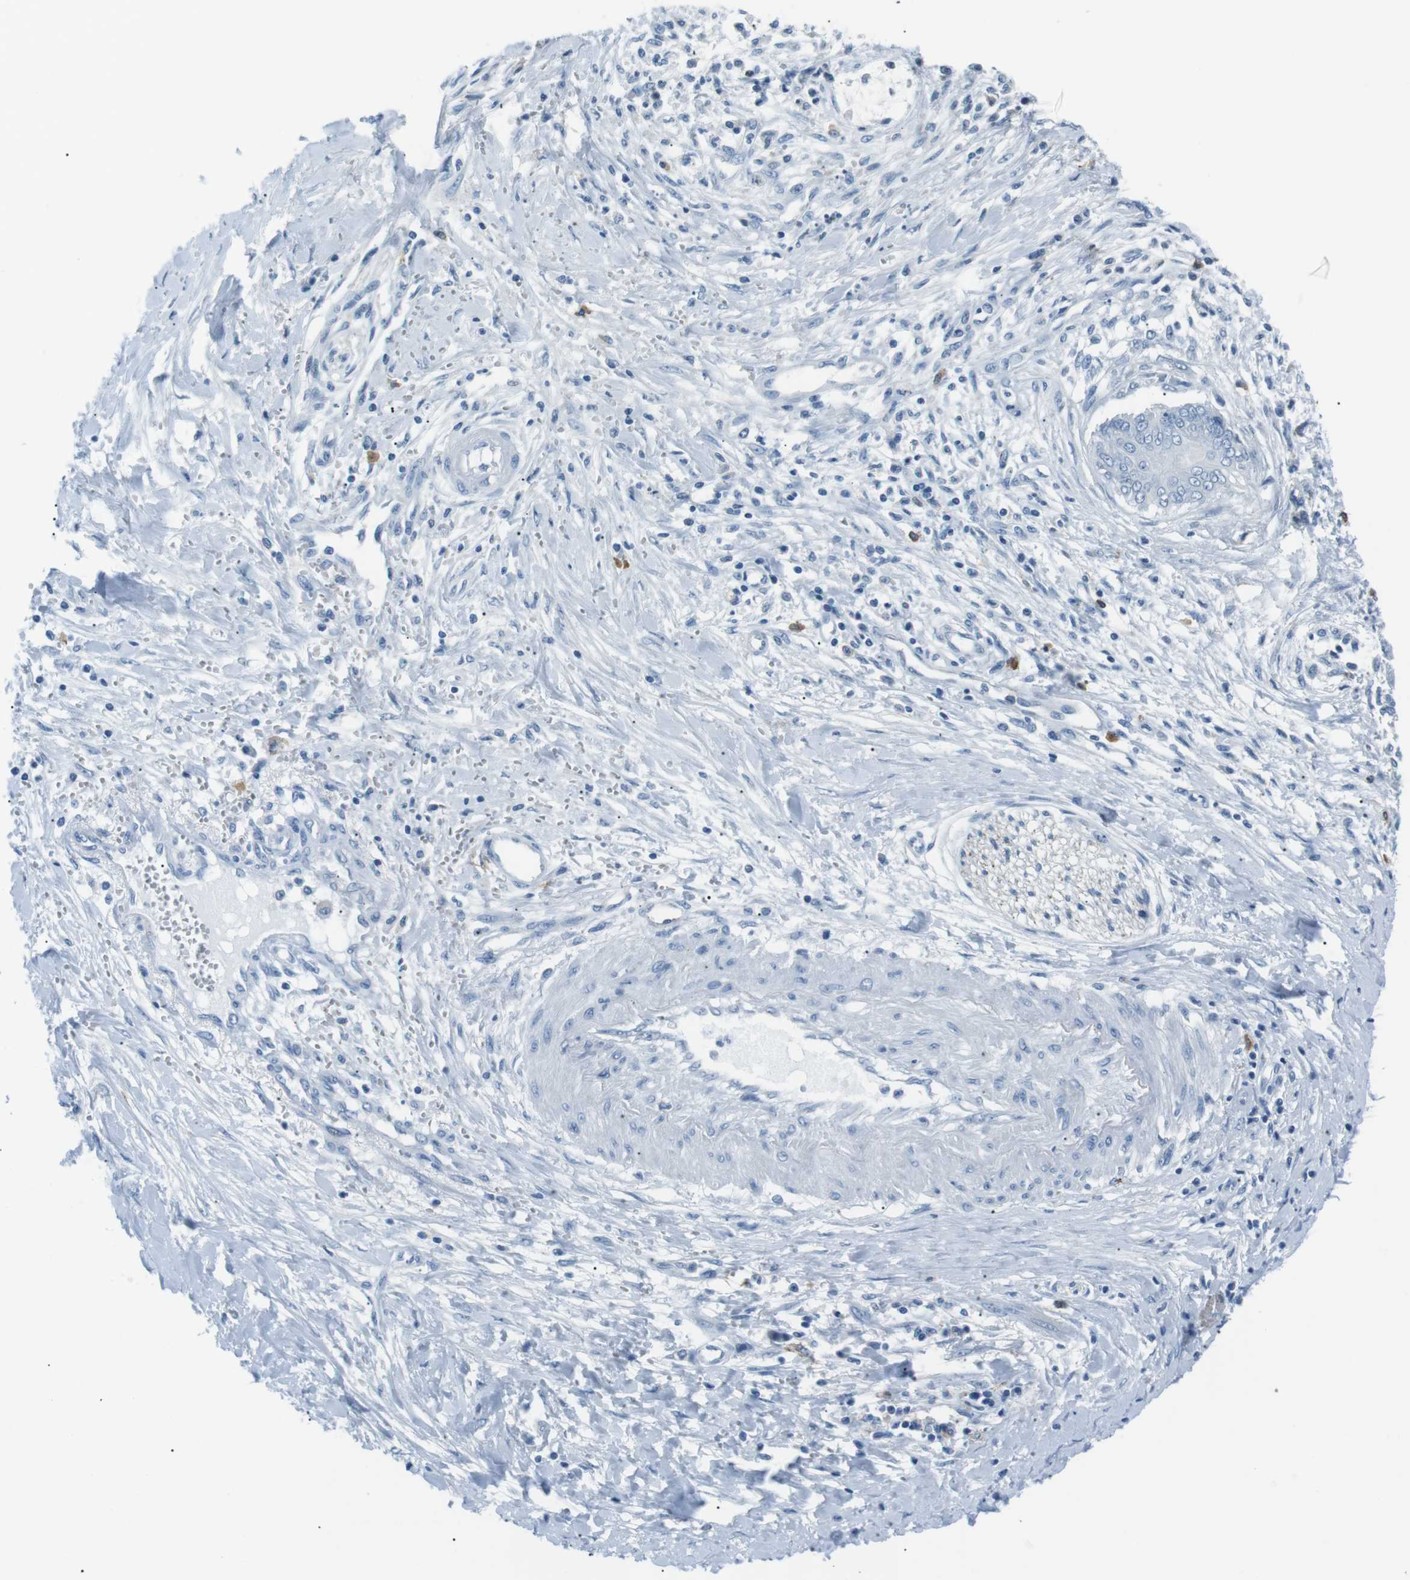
{"staining": {"intensity": "negative", "quantity": "none", "location": "none"}, "tissue": "pancreatic cancer", "cell_type": "Tumor cells", "image_type": "cancer", "snomed": [{"axis": "morphology", "description": "Adenocarcinoma, NOS"}, {"axis": "topography", "description": "Pancreas"}], "caption": "Tumor cells show no significant protein expression in pancreatic cancer. The staining is performed using DAB brown chromogen with nuclei counter-stained in using hematoxylin.", "gene": "CSF2RA", "patient": {"sex": "male", "age": 56}}